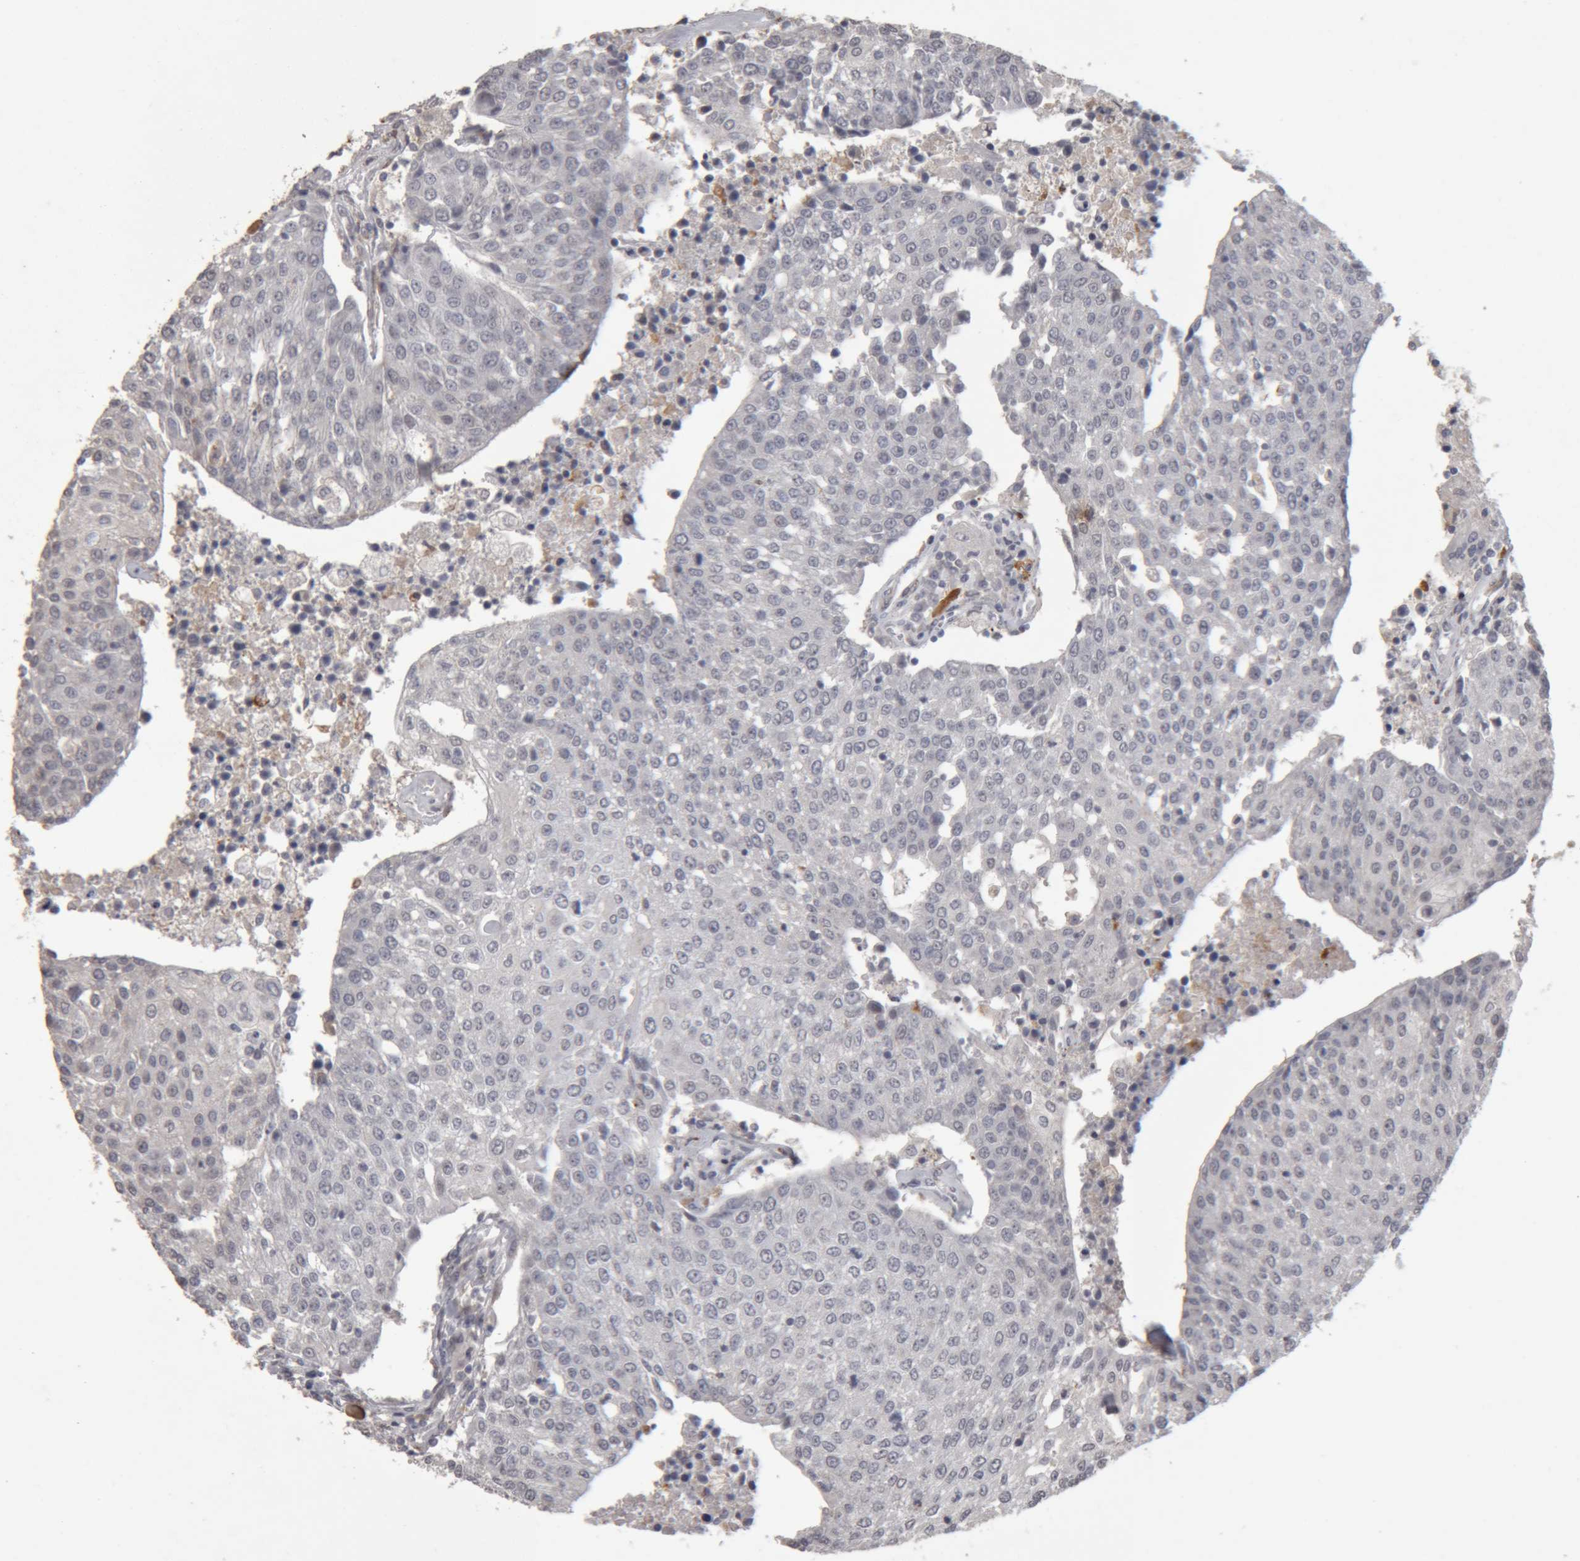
{"staining": {"intensity": "negative", "quantity": "none", "location": "none"}, "tissue": "urothelial cancer", "cell_type": "Tumor cells", "image_type": "cancer", "snomed": [{"axis": "morphology", "description": "Urothelial carcinoma, High grade"}, {"axis": "topography", "description": "Urinary bladder"}], "caption": "Human urothelial cancer stained for a protein using immunohistochemistry exhibits no positivity in tumor cells.", "gene": "MEP1A", "patient": {"sex": "female", "age": 85}}